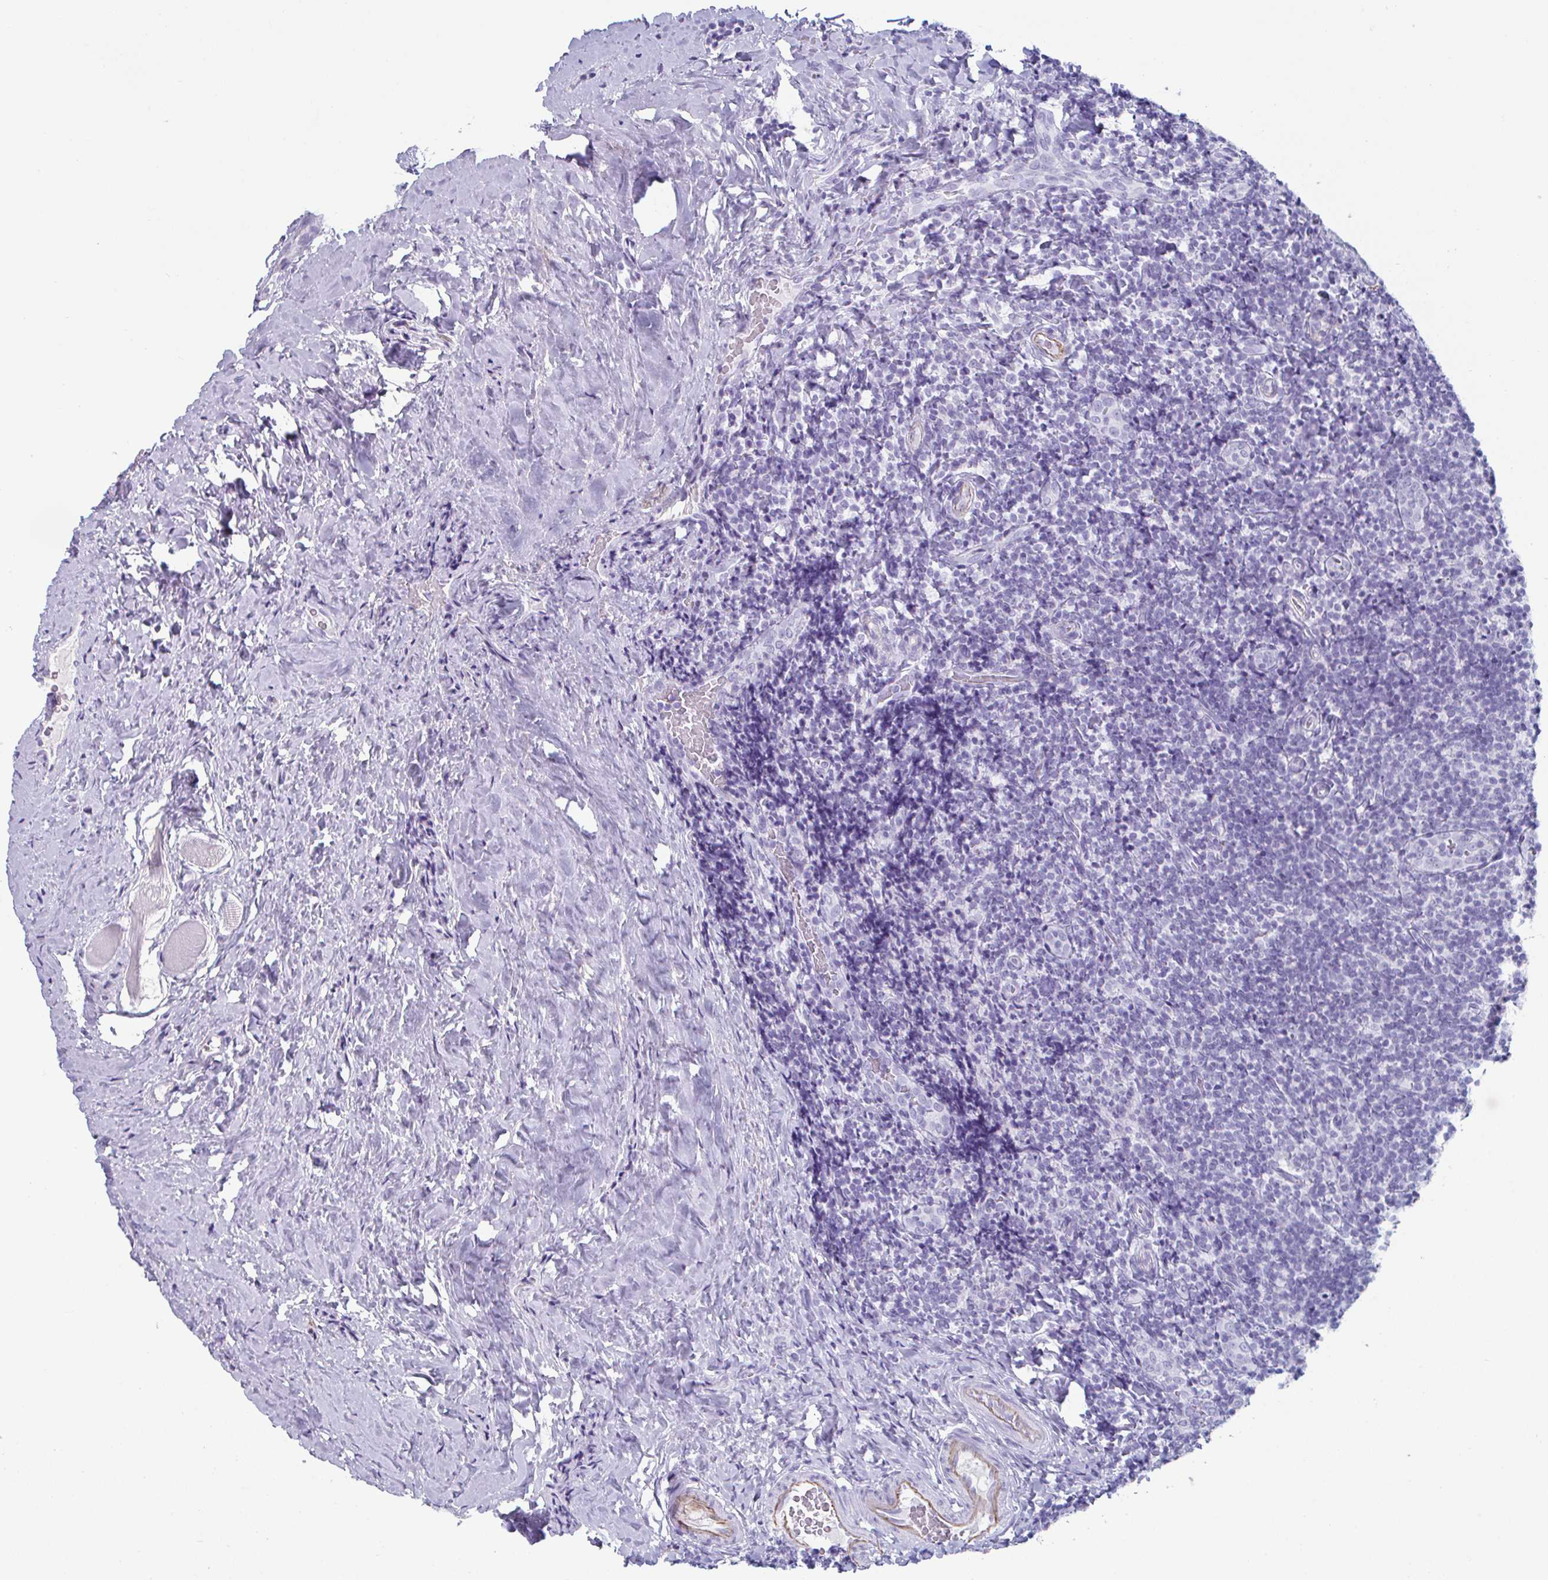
{"staining": {"intensity": "negative", "quantity": "none", "location": "none"}, "tissue": "tonsil", "cell_type": "Germinal center cells", "image_type": "normal", "snomed": [{"axis": "morphology", "description": "Normal tissue, NOS"}, {"axis": "topography", "description": "Tonsil"}], "caption": "Benign tonsil was stained to show a protein in brown. There is no significant expression in germinal center cells. (Brightfield microscopy of DAB immunohistochemistry (IHC) at high magnification).", "gene": "CREG2", "patient": {"sex": "male", "age": 17}}